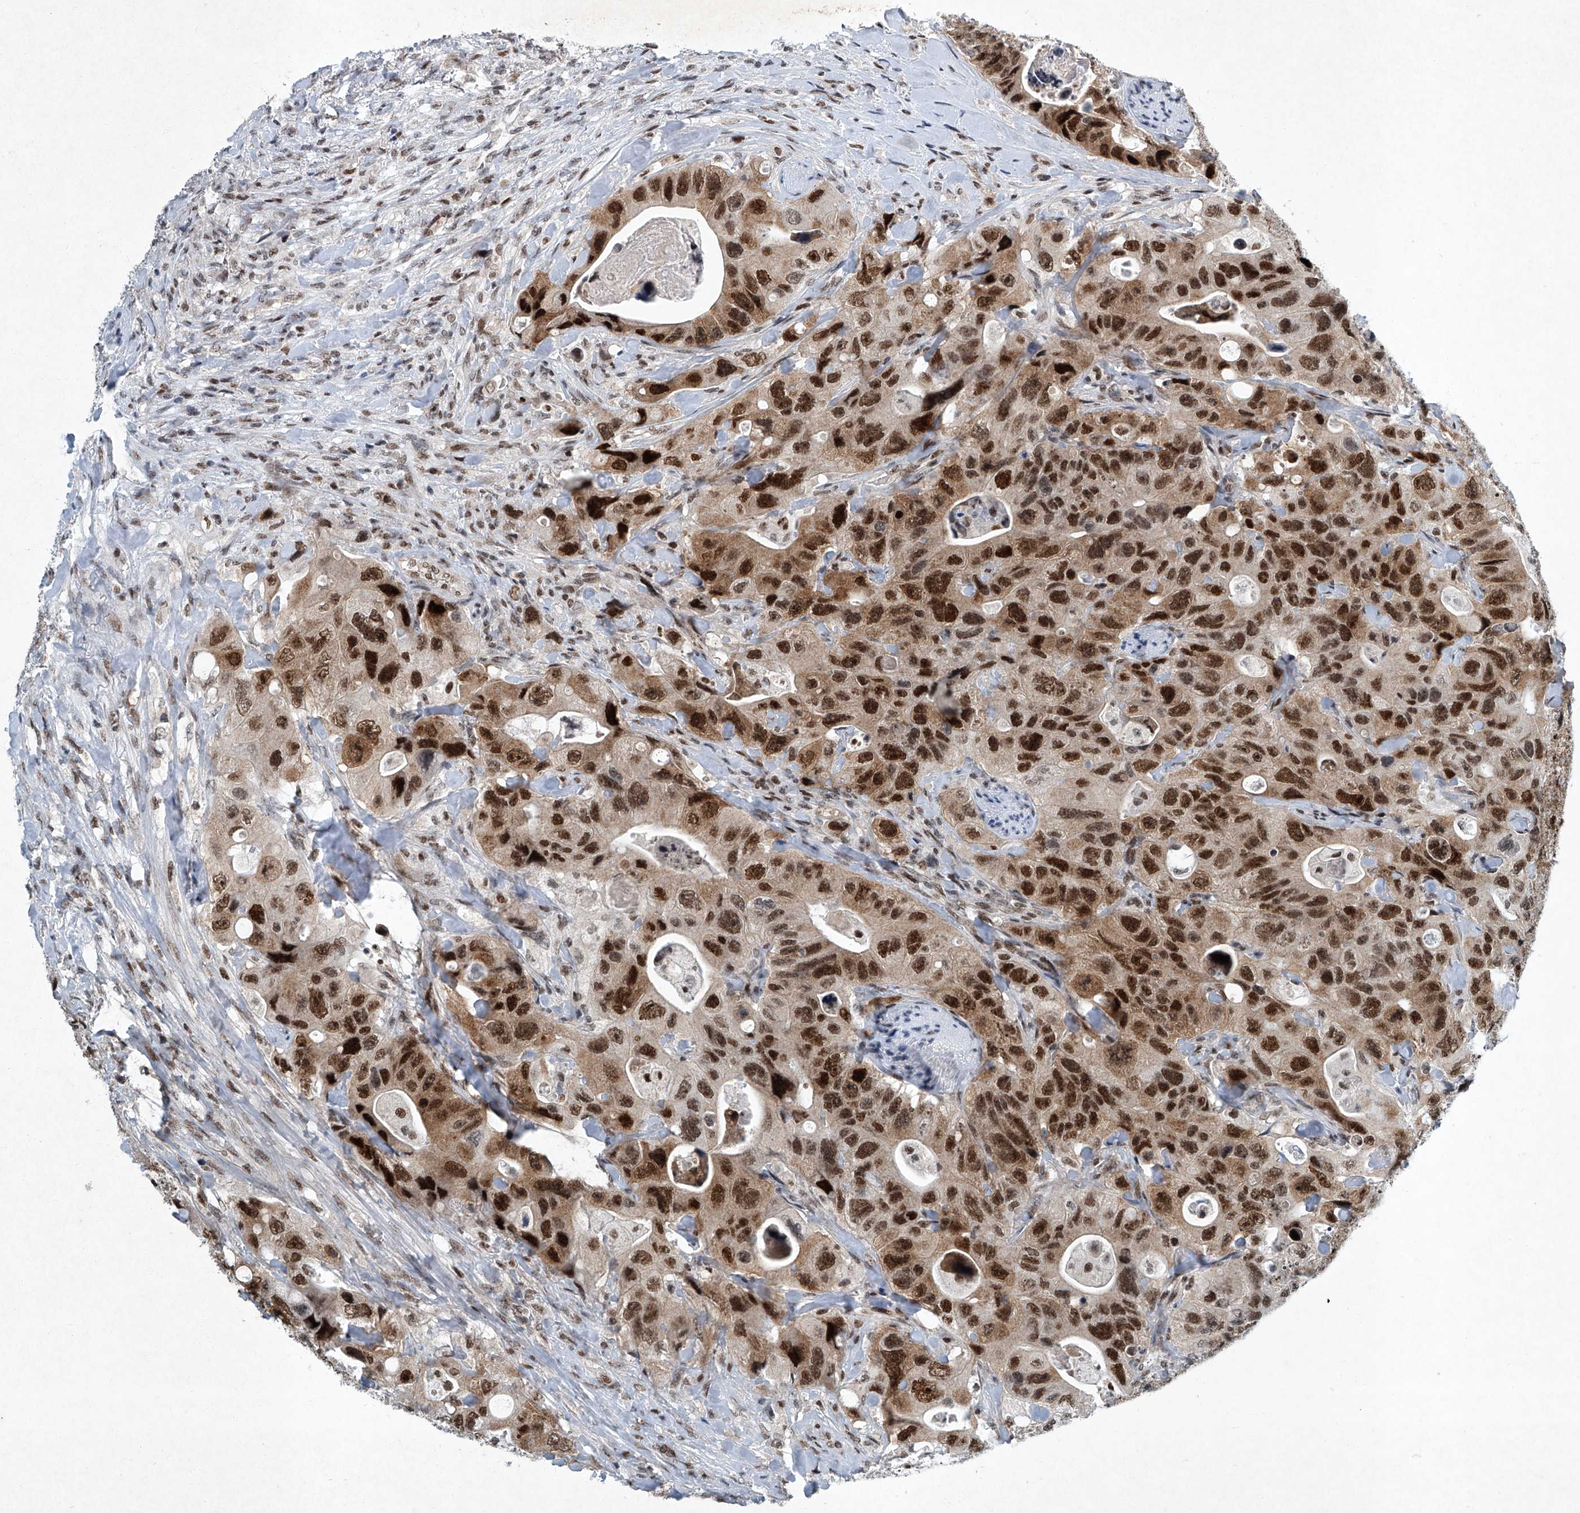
{"staining": {"intensity": "strong", "quantity": ">75%", "location": "nuclear"}, "tissue": "colorectal cancer", "cell_type": "Tumor cells", "image_type": "cancer", "snomed": [{"axis": "morphology", "description": "Adenocarcinoma, NOS"}, {"axis": "topography", "description": "Colon"}], "caption": "Colorectal cancer tissue reveals strong nuclear positivity in about >75% of tumor cells, visualized by immunohistochemistry.", "gene": "TFDP1", "patient": {"sex": "female", "age": 46}}